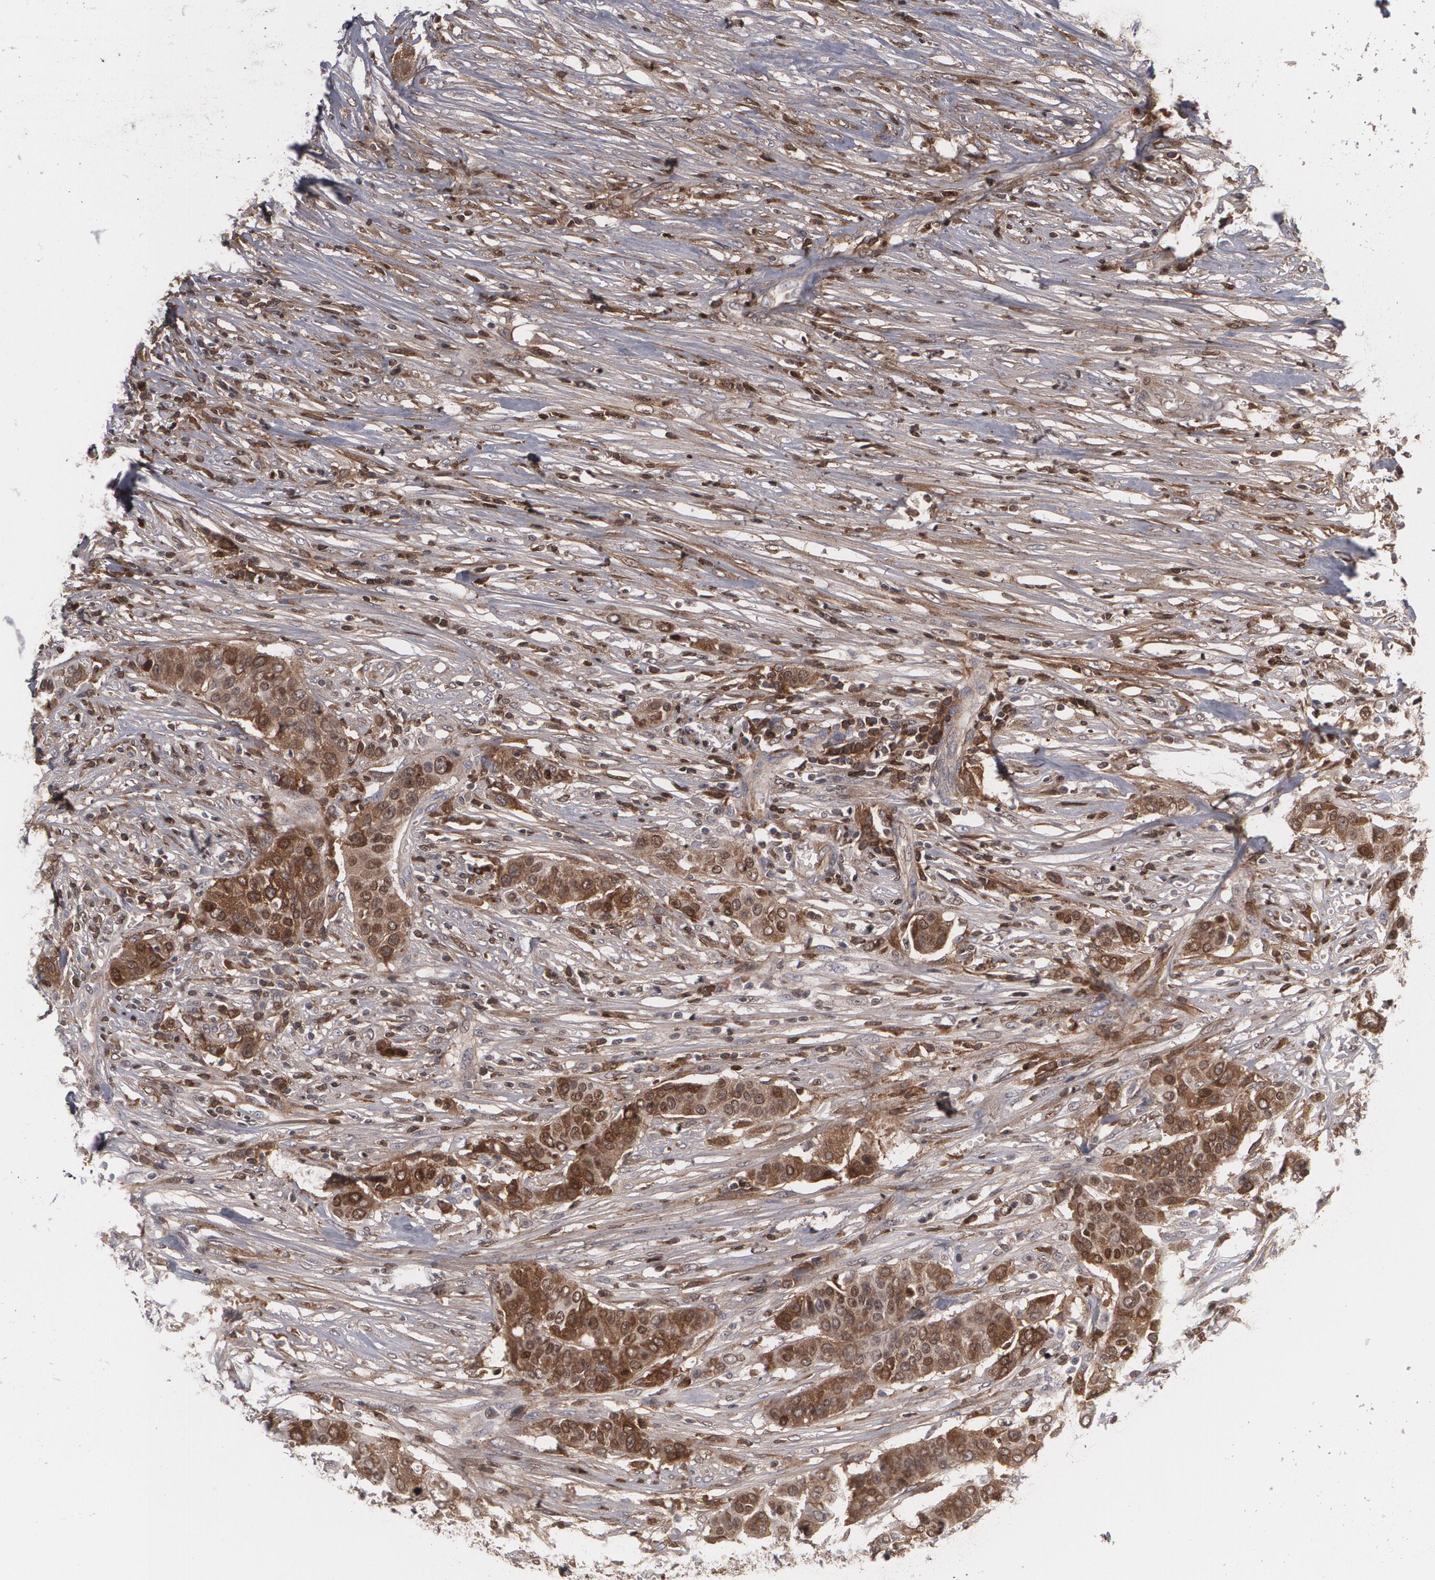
{"staining": {"intensity": "weak", "quantity": "25%-75%", "location": "cytoplasmic/membranous"}, "tissue": "urothelial cancer", "cell_type": "Tumor cells", "image_type": "cancer", "snomed": [{"axis": "morphology", "description": "Urothelial carcinoma, High grade"}, {"axis": "topography", "description": "Urinary bladder"}], "caption": "This photomicrograph demonstrates immunohistochemistry staining of high-grade urothelial carcinoma, with low weak cytoplasmic/membranous positivity in approximately 25%-75% of tumor cells.", "gene": "LRG1", "patient": {"sex": "male", "age": 74}}